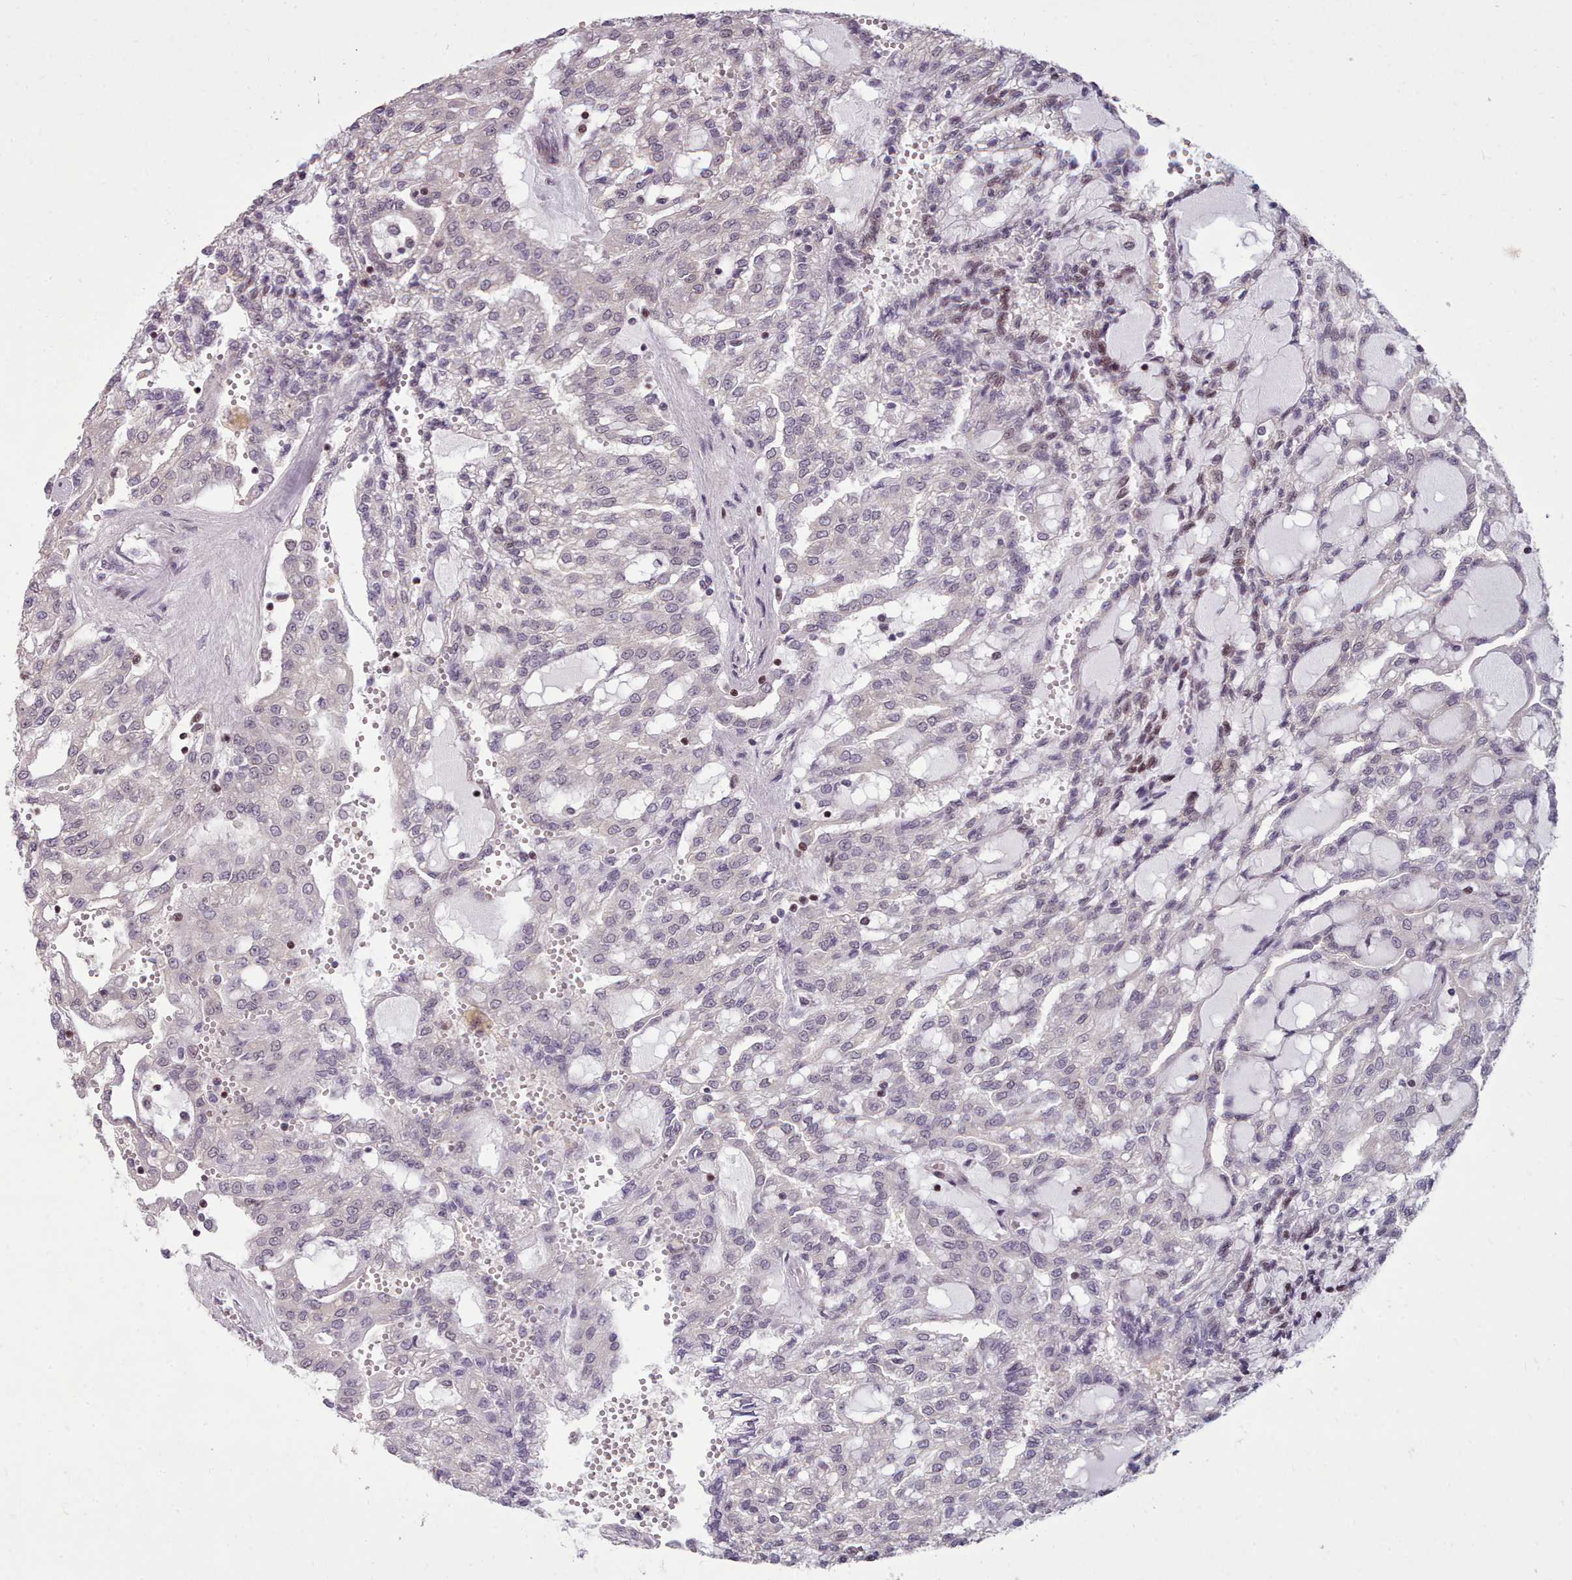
{"staining": {"intensity": "negative", "quantity": "none", "location": "none"}, "tissue": "renal cancer", "cell_type": "Tumor cells", "image_type": "cancer", "snomed": [{"axis": "morphology", "description": "Adenocarcinoma, NOS"}, {"axis": "topography", "description": "Kidney"}], "caption": "The histopathology image shows no significant staining in tumor cells of renal cancer (adenocarcinoma).", "gene": "ENSA", "patient": {"sex": "male", "age": 63}}